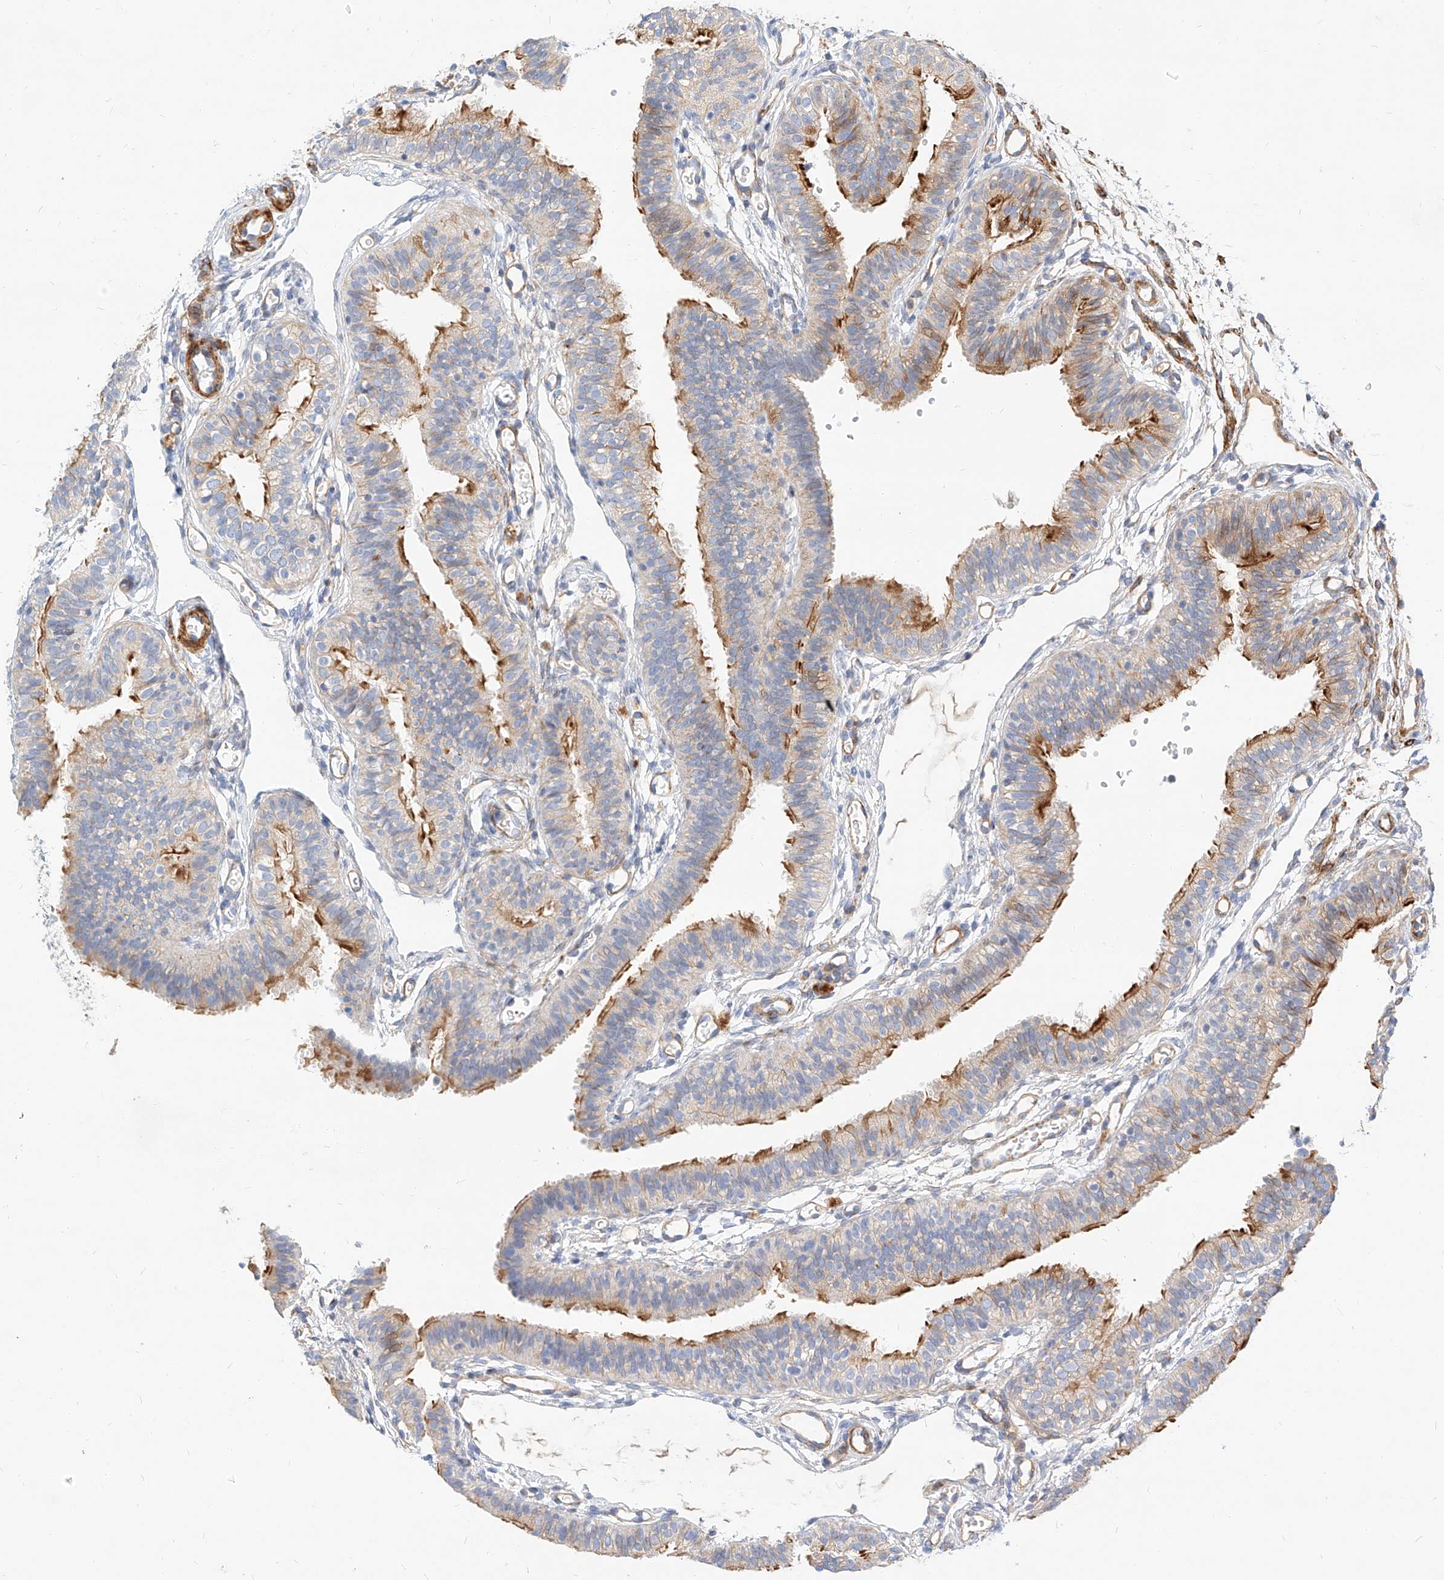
{"staining": {"intensity": "strong", "quantity": "<25%", "location": "cytoplasmic/membranous"}, "tissue": "fallopian tube", "cell_type": "Glandular cells", "image_type": "normal", "snomed": [{"axis": "morphology", "description": "Normal tissue, NOS"}, {"axis": "topography", "description": "Fallopian tube"}], "caption": "Human fallopian tube stained with a brown dye exhibits strong cytoplasmic/membranous positive positivity in about <25% of glandular cells.", "gene": "KCNH5", "patient": {"sex": "female", "age": 35}}